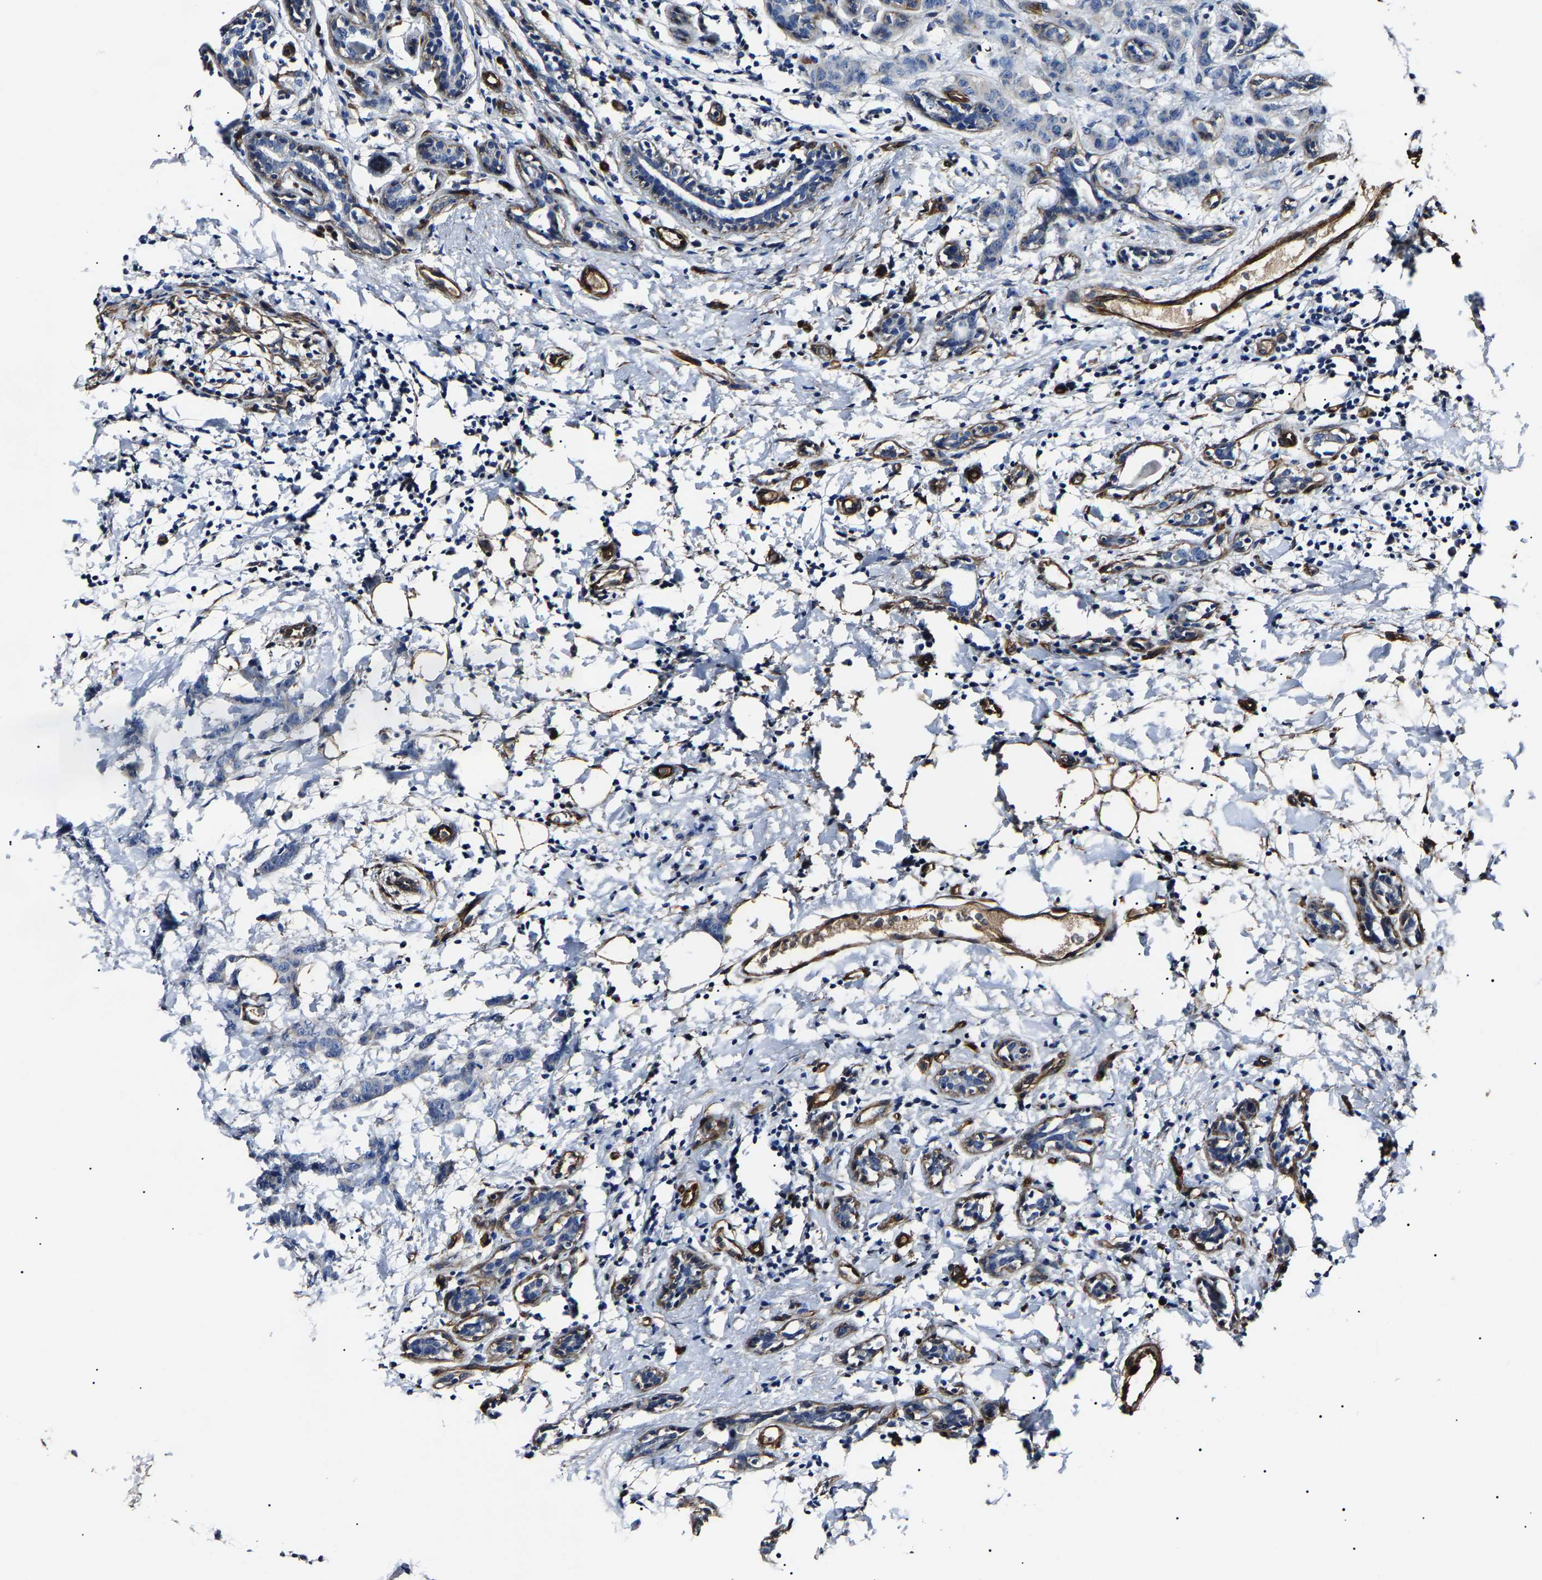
{"staining": {"intensity": "negative", "quantity": "none", "location": "none"}, "tissue": "breast cancer", "cell_type": "Tumor cells", "image_type": "cancer", "snomed": [{"axis": "morphology", "description": "Normal tissue, NOS"}, {"axis": "morphology", "description": "Duct carcinoma"}, {"axis": "topography", "description": "Breast"}], "caption": "Immunohistochemistry (IHC) histopathology image of human breast cancer stained for a protein (brown), which displays no staining in tumor cells.", "gene": "KLHL42", "patient": {"sex": "female", "age": 40}}